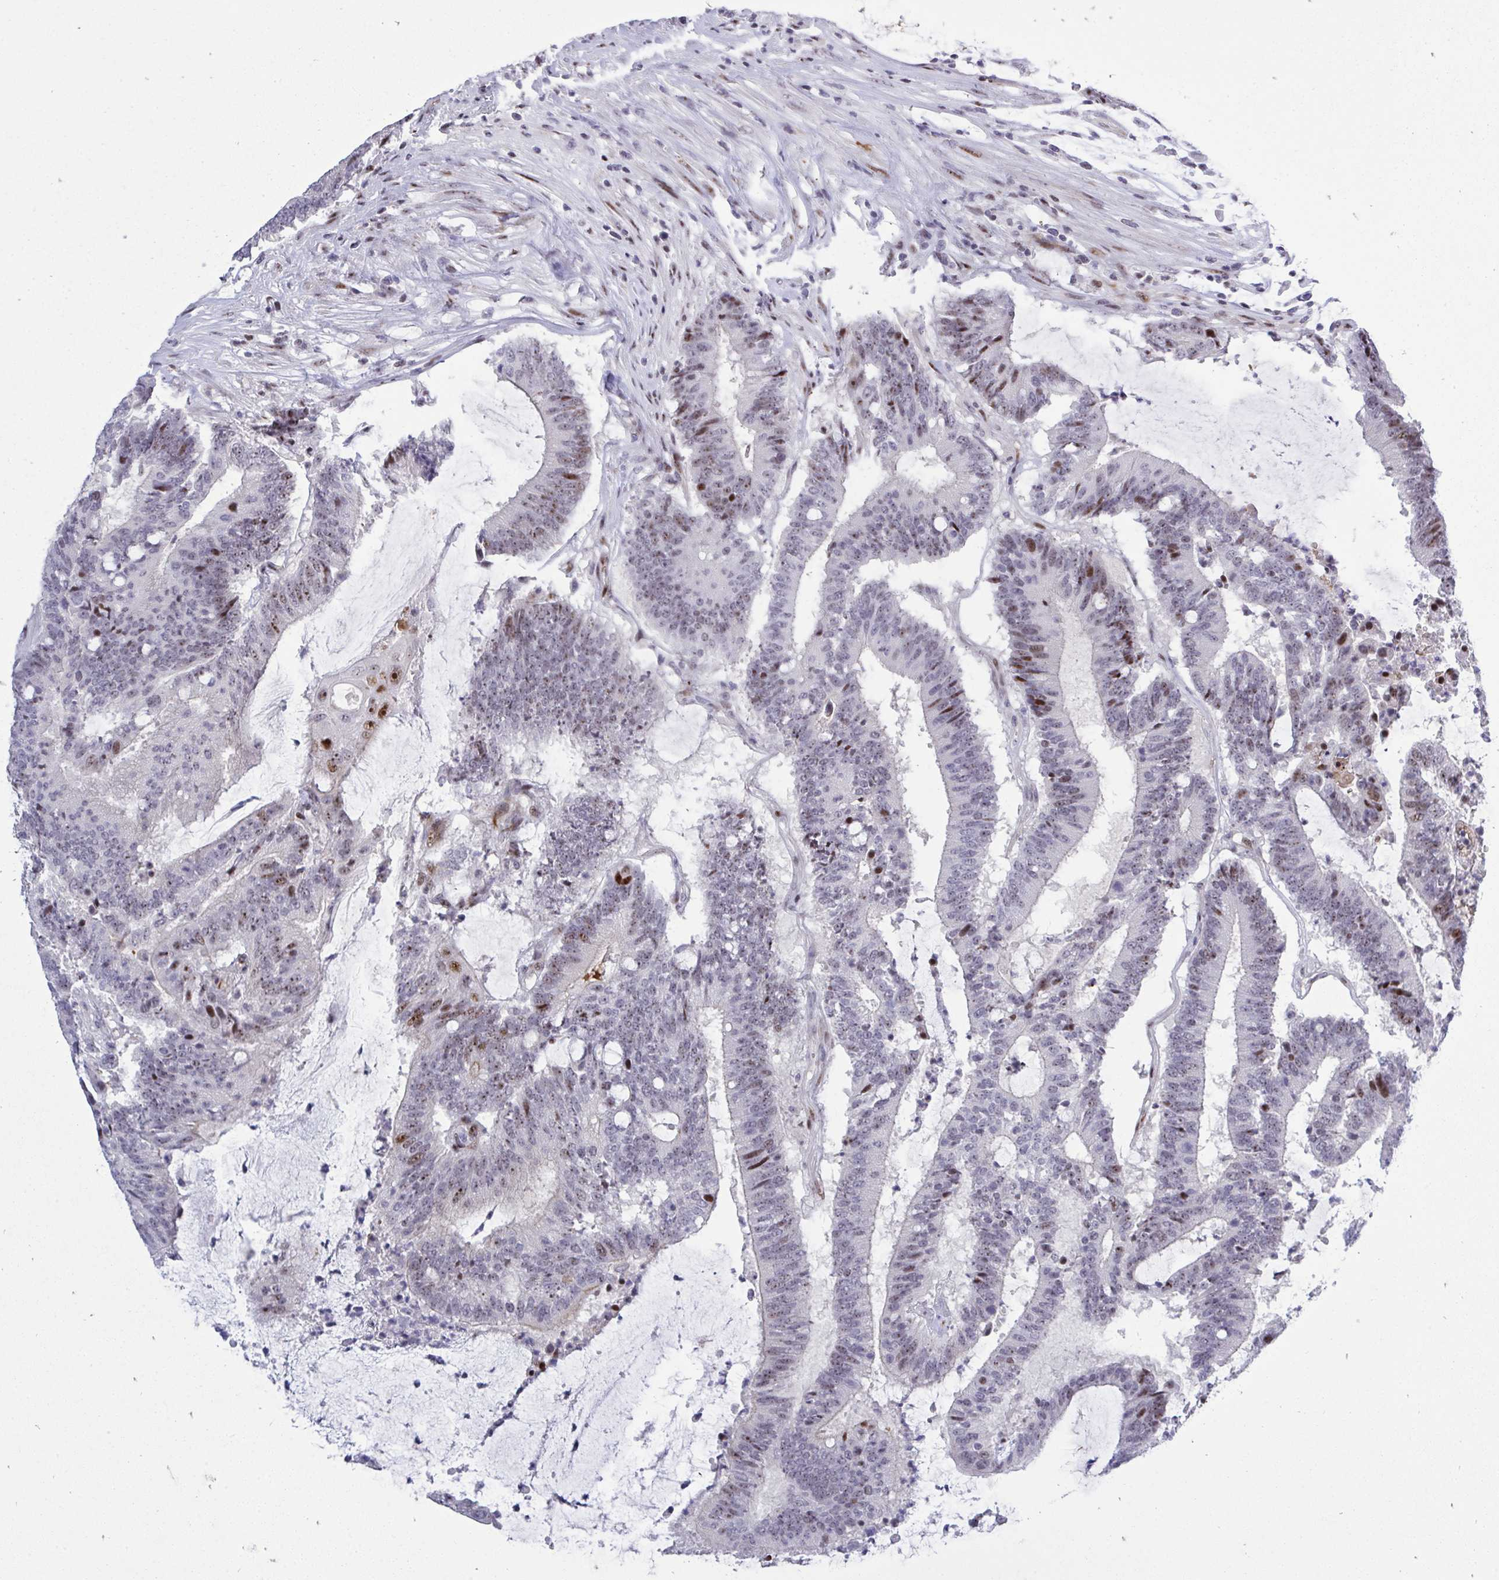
{"staining": {"intensity": "moderate", "quantity": "25%-75%", "location": "nuclear"}, "tissue": "colorectal cancer", "cell_type": "Tumor cells", "image_type": "cancer", "snomed": [{"axis": "morphology", "description": "Adenocarcinoma, NOS"}, {"axis": "topography", "description": "Colon"}], "caption": "Colorectal cancer tissue reveals moderate nuclear expression in about 25%-75% of tumor cells, visualized by immunohistochemistry. The protein of interest is shown in brown color, while the nuclei are stained blue.", "gene": "PLPPR3", "patient": {"sex": "female", "age": 43}}